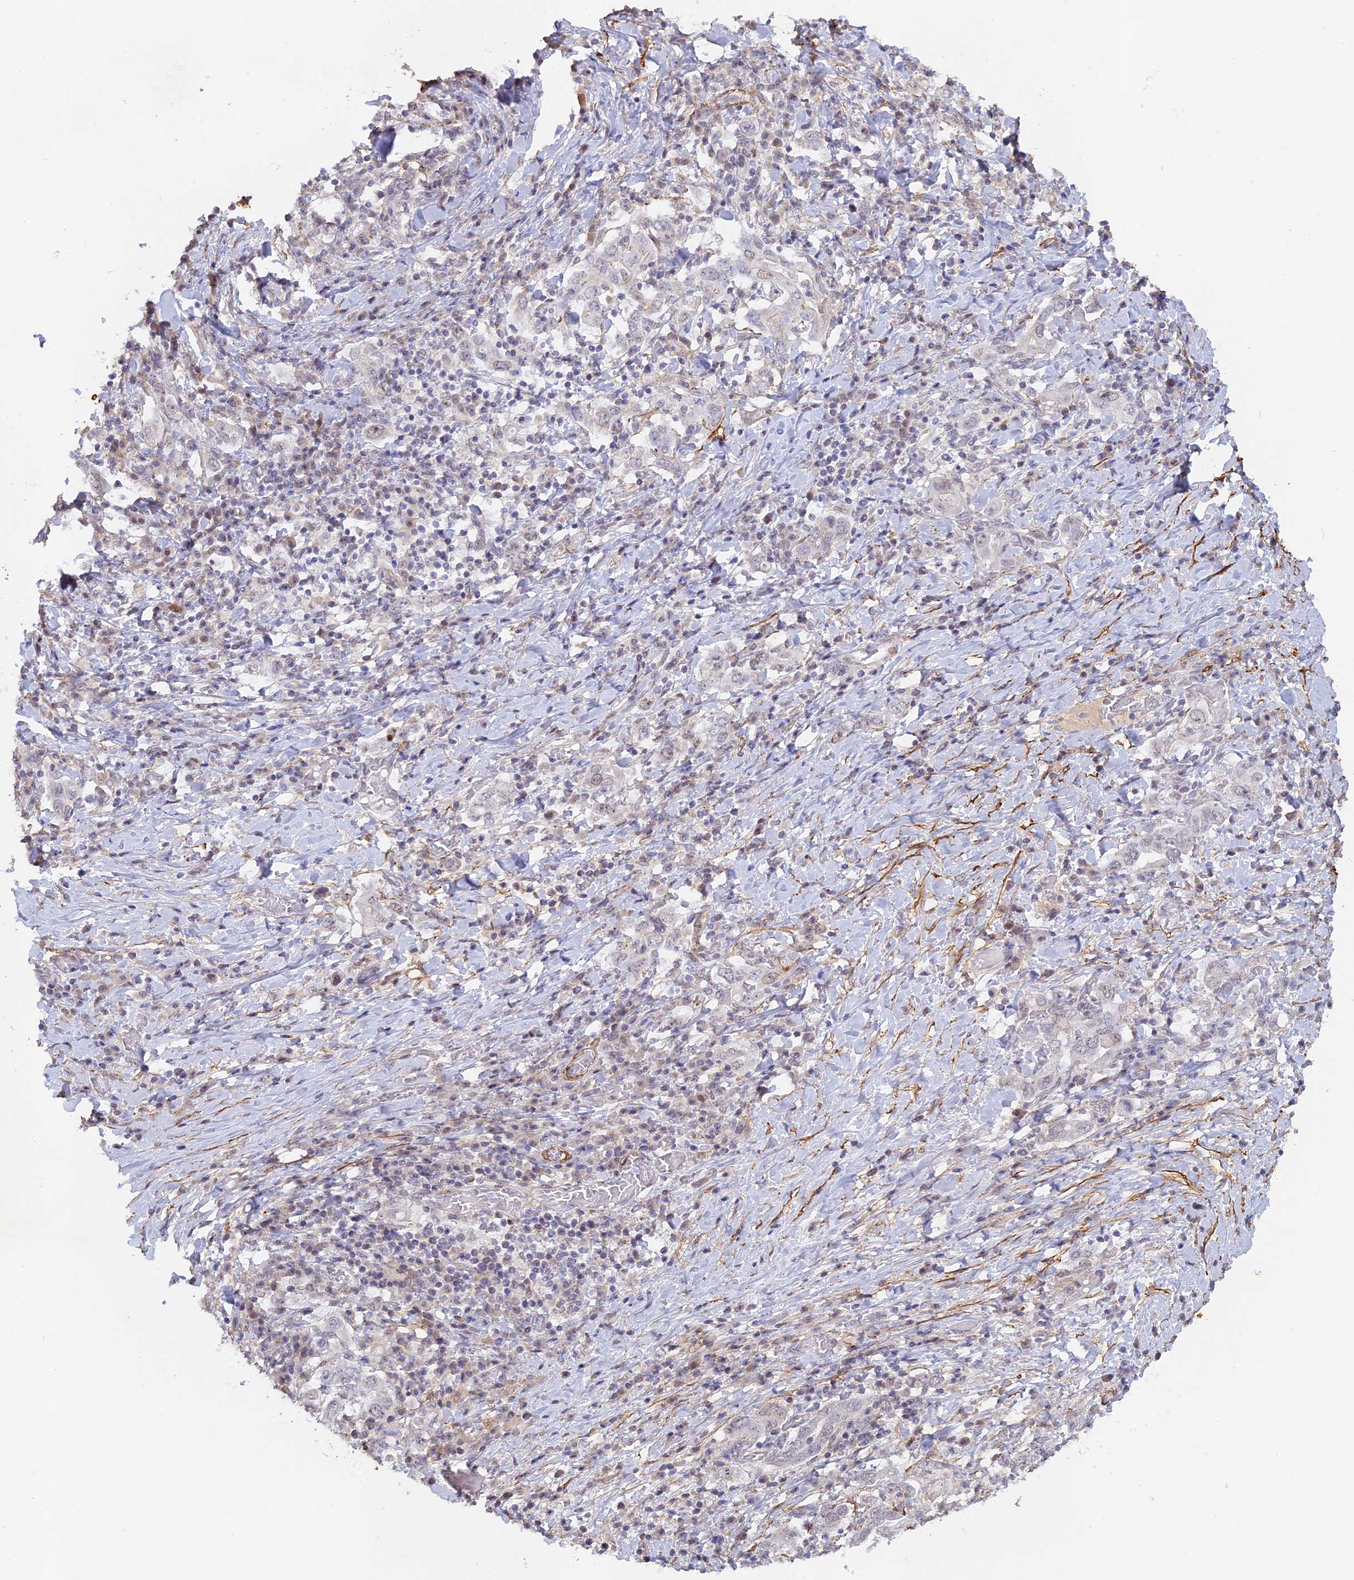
{"staining": {"intensity": "negative", "quantity": "none", "location": "none"}, "tissue": "stomach cancer", "cell_type": "Tumor cells", "image_type": "cancer", "snomed": [{"axis": "morphology", "description": "Adenocarcinoma, NOS"}, {"axis": "topography", "description": "Stomach, upper"}, {"axis": "topography", "description": "Stomach"}], "caption": "Immunohistochemistry photomicrograph of neoplastic tissue: human stomach cancer stained with DAB reveals no significant protein staining in tumor cells. The staining is performed using DAB (3,3'-diaminobenzidine) brown chromogen with nuclei counter-stained in using hematoxylin.", "gene": "CCDC154", "patient": {"sex": "male", "age": 62}}